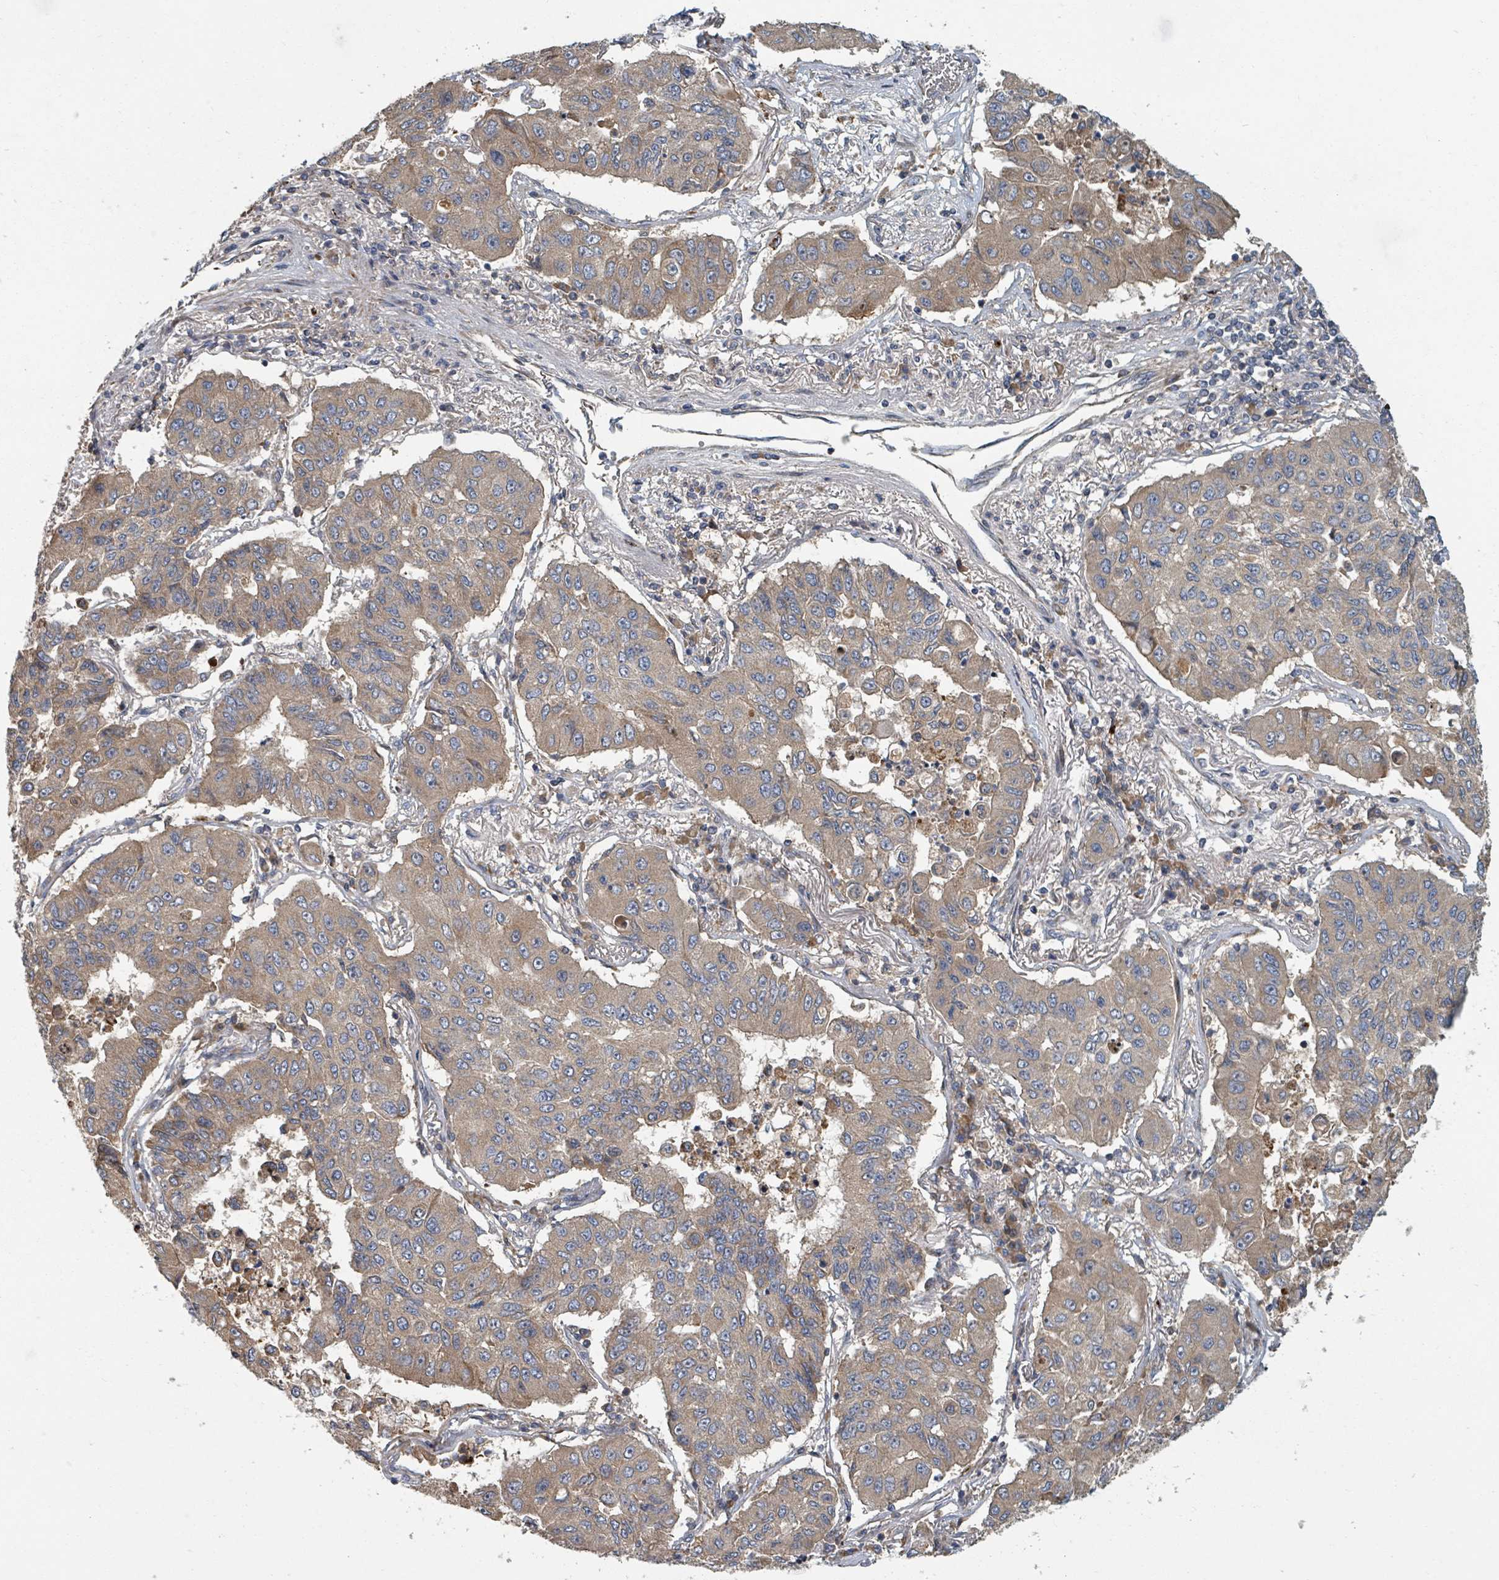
{"staining": {"intensity": "weak", "quantity": "25%-75%", "location": "cytoplasmic/membranous"}, "tissue": "lung cancer", "cell_type": "Tumor cells", "image_type": "cancer", "snomed": [{"axis": "morphology", "description": "Squamous cell carcinoma, NOS"}, {"axis": "topography", "description": "Lung"}], "caption": "A low amount of weak cytoplasmic/membranous staining is seen in about 25%-75% of tumor cells in lung squamous cell carcinoma tissue. (brown staining indicates protein expression, while blue staining denotes nuclei).", "gene": "DPM1", "patient": {"sex": "male", "age": 74}}